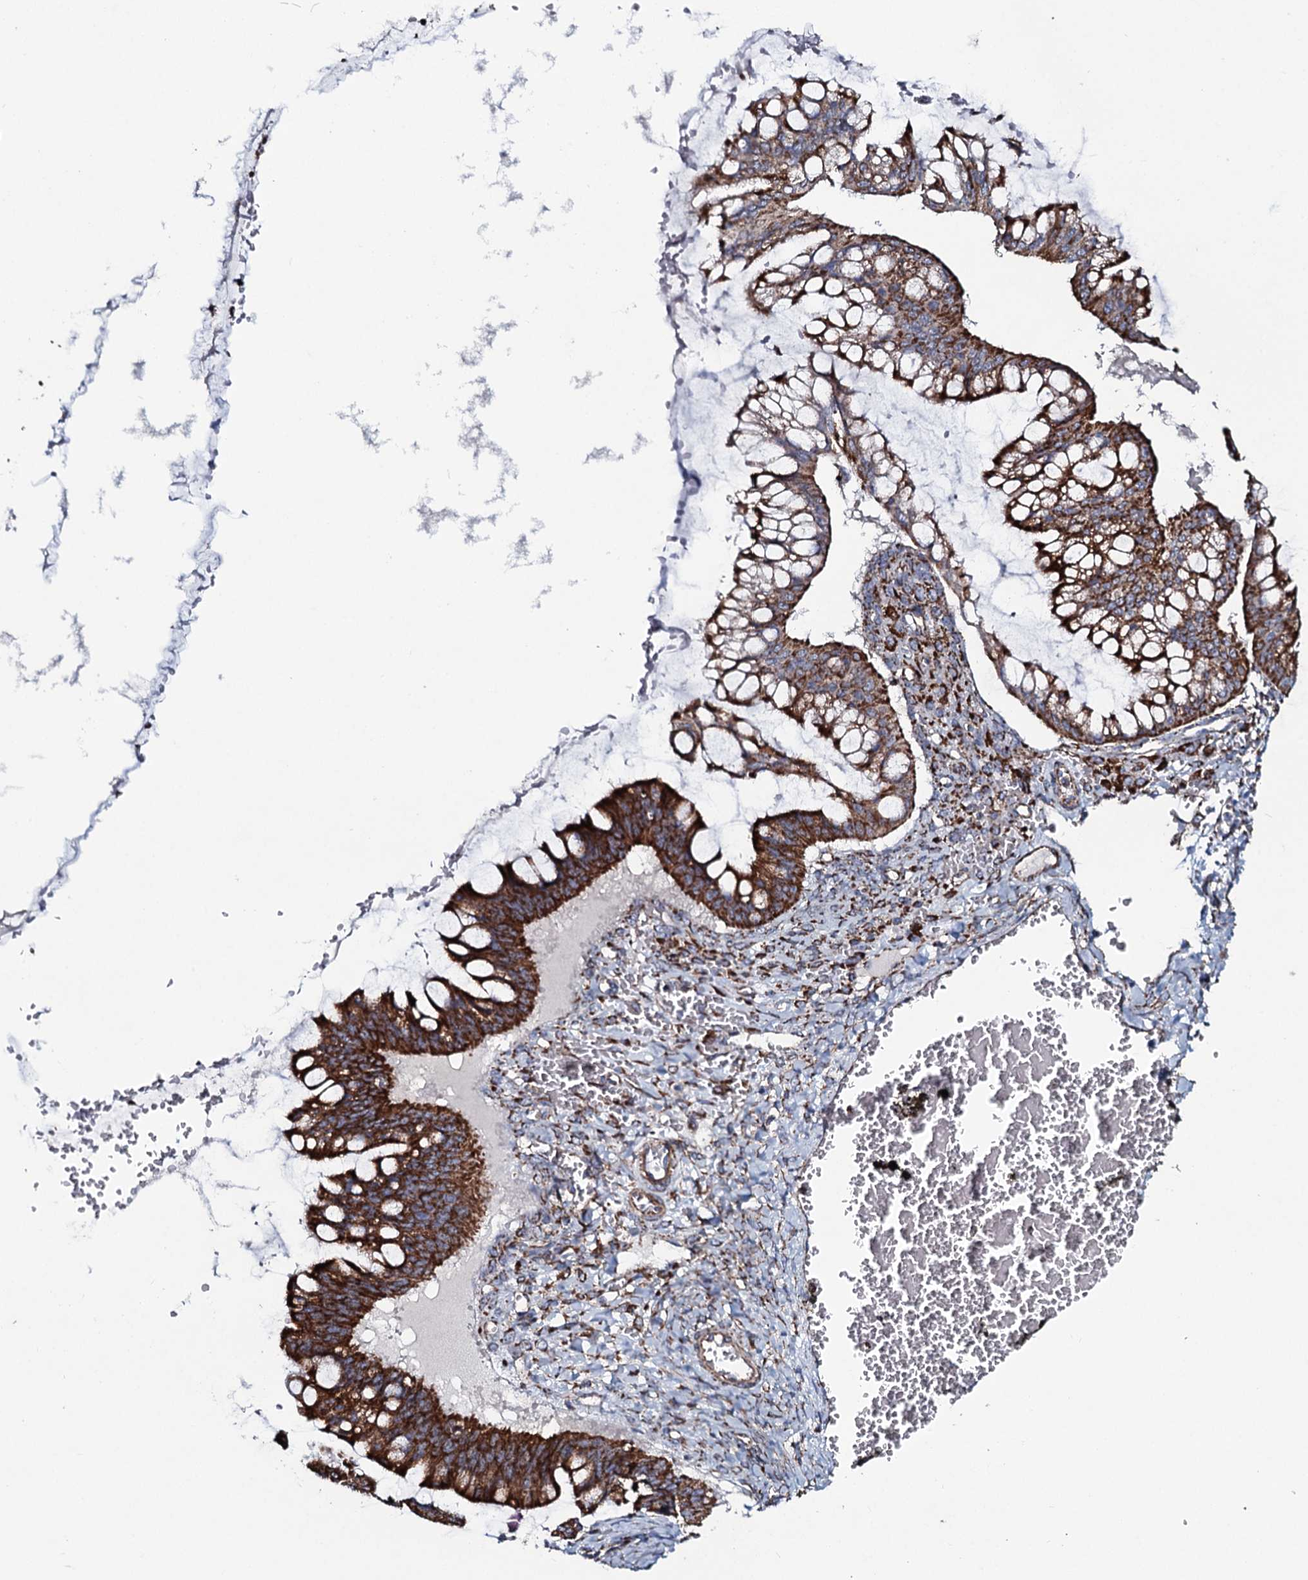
{"staining": {"intensity": "strong", "quantity": ">75%", "location": "cytoplasmic/membranous"}, "tissue": "ovarian cancer", "cell_type": "Tumor cells", "image_type": "cancer", "snomed": [{"axis": "morphology", "description": "Cystadenocarcinoma, mucinous, NOS"}, {"axis": "topography", "description": "Ovary"}], "caption": "Mucinous cystadenocarcinoma (ovarian) stained with immunohistochemistry exhibits strong cytoplasmic/membranous positivity in about >75% of tumor cells.", "gene": "EVC2", "patient": {"sex": "female", "age": 73}}